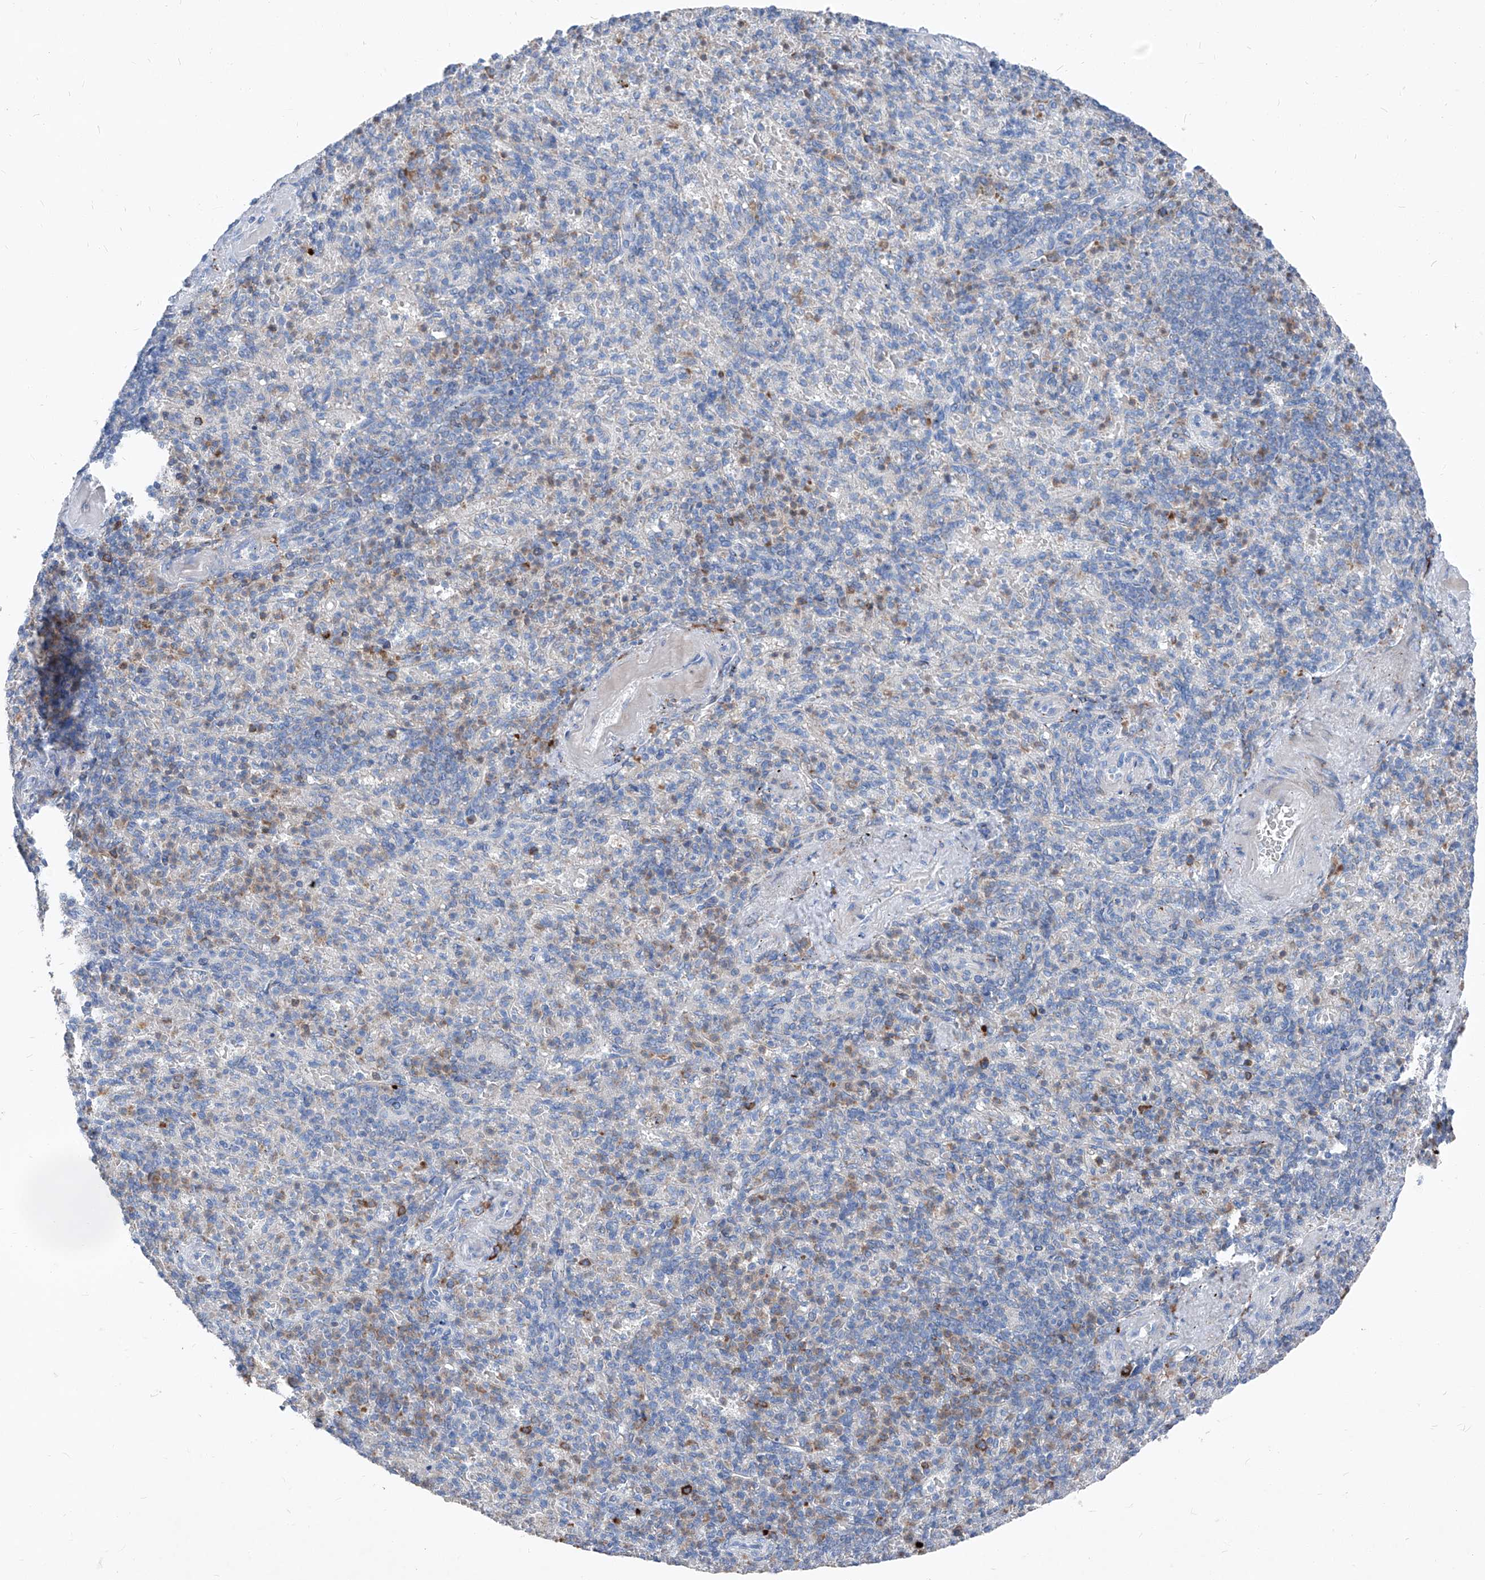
{"staining": {"intensity": "moderate", "quantity": "<25%", "location": "cytoplasmic/membranous"}, "tissue": "spleen", "cell_type": "Cells in red pulp", "image_type": "normal", "snomed": [{"axis": "morphology", "description": "Normal tissue, NOS"}, {"axis": "topography", "description": "Spleen"}], "caption": "Protein staining by IHC demonstrates moderate cytoplasmic/membranous expression in about <25% of cells in red pulp in benign spleen. Using DAB (3,3'-diaminobenzidine) (brown) and hematoxylin (blue) stains, captured at high magnification using brightfield microscopy.", "gene": "IFI27", "patient": {"sex": "female", "age": 74}}